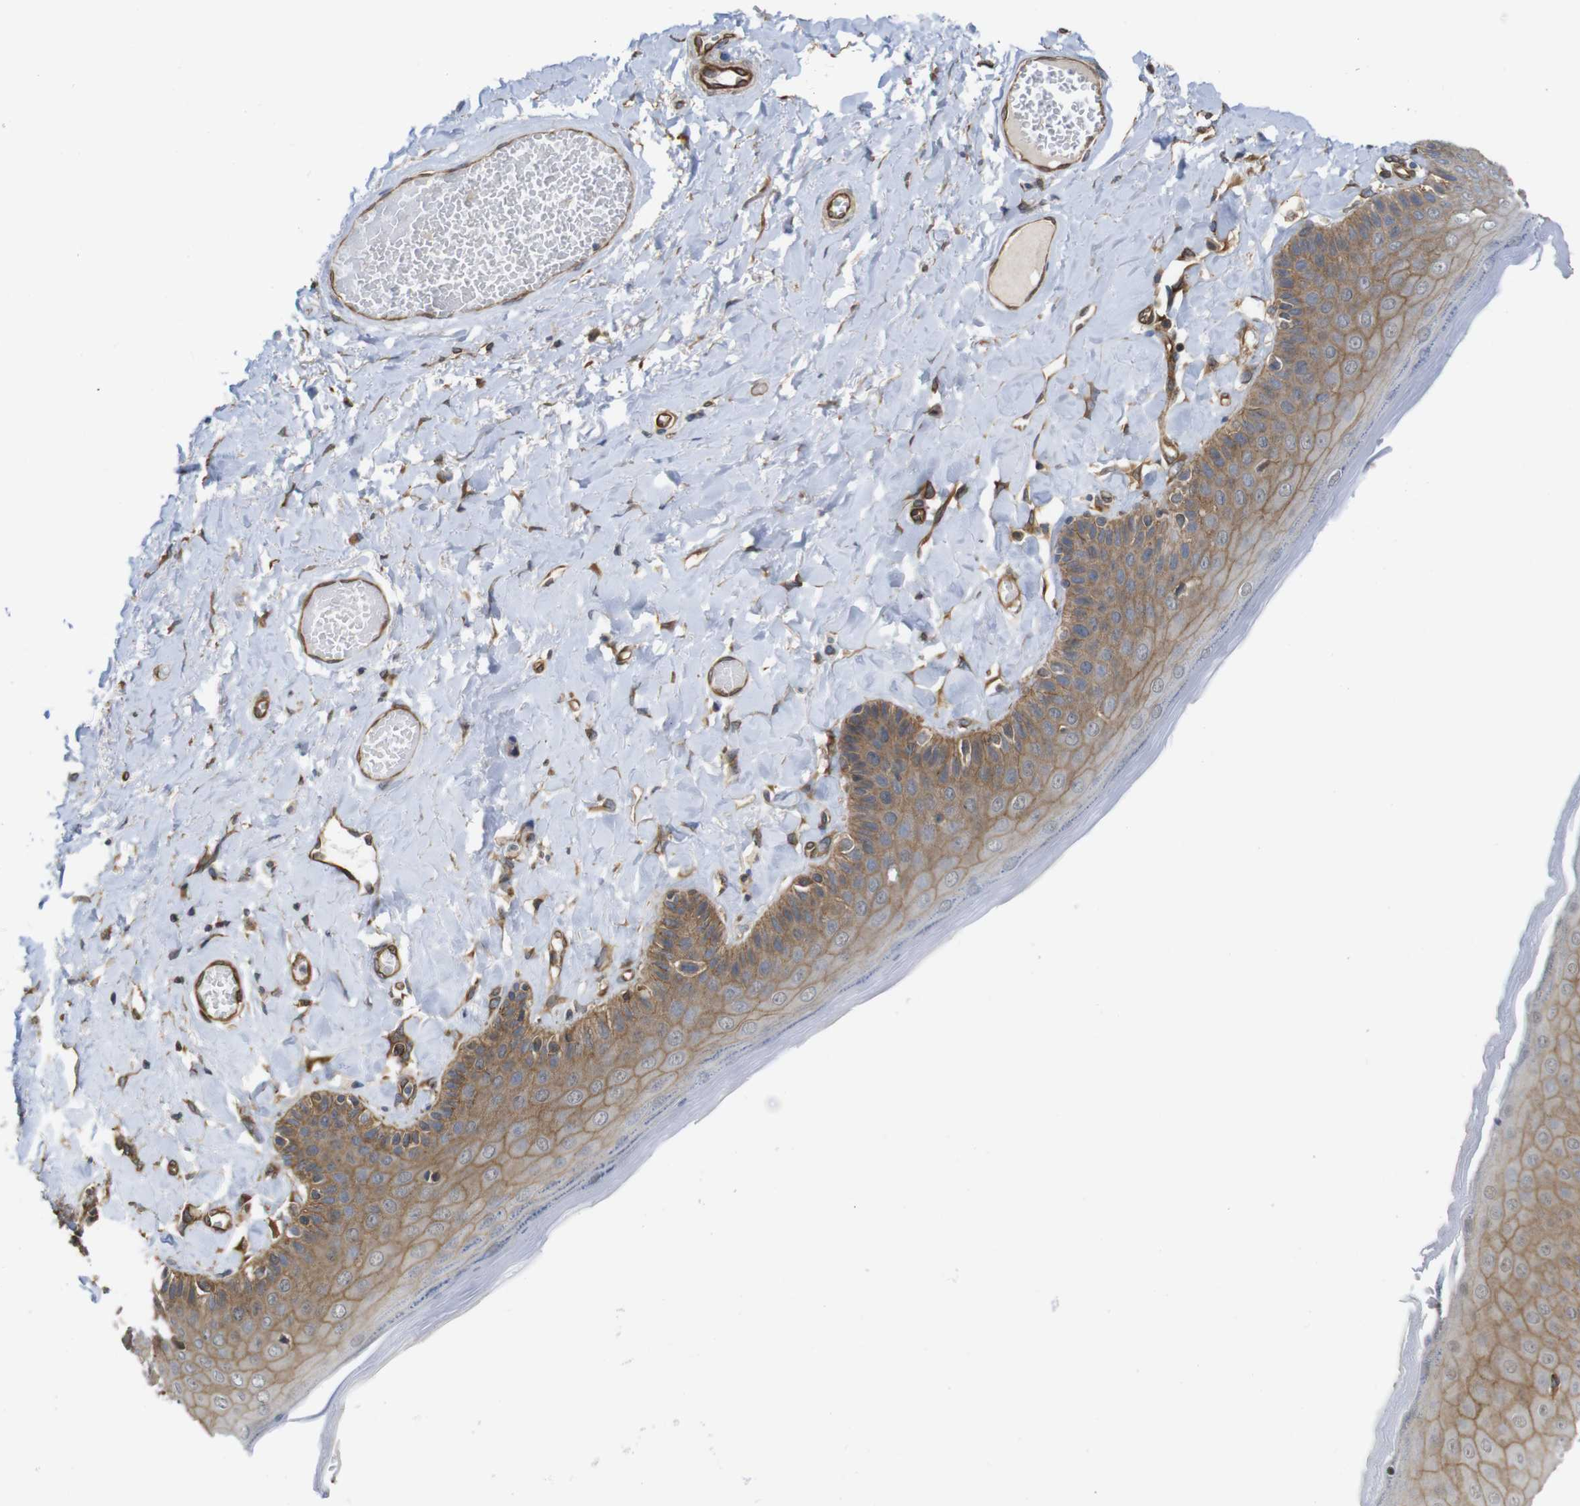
{"staining": {"intensity": "moderate", "quantity": ">75%", "location": "cytoplasmic/membranous"}, "tissue": "skin", "cell_type": "Epidermal cells", "image_type": "normal", "snomed": [{"axis": "morphology", "description": "Normal tissue, NOS"}, {"axis": "topography", "description": "Anal"}], "caption": "The histopathology image demonstrates a brown stain indicating the presence of a protein in the cytoplasmic/membranous of epidermal cells in skin. (Brightfield microscopy of DAB IHC at high magnification).", "gene": "ZDHHC5", "patient": {"sex": "male", "age": 69}}